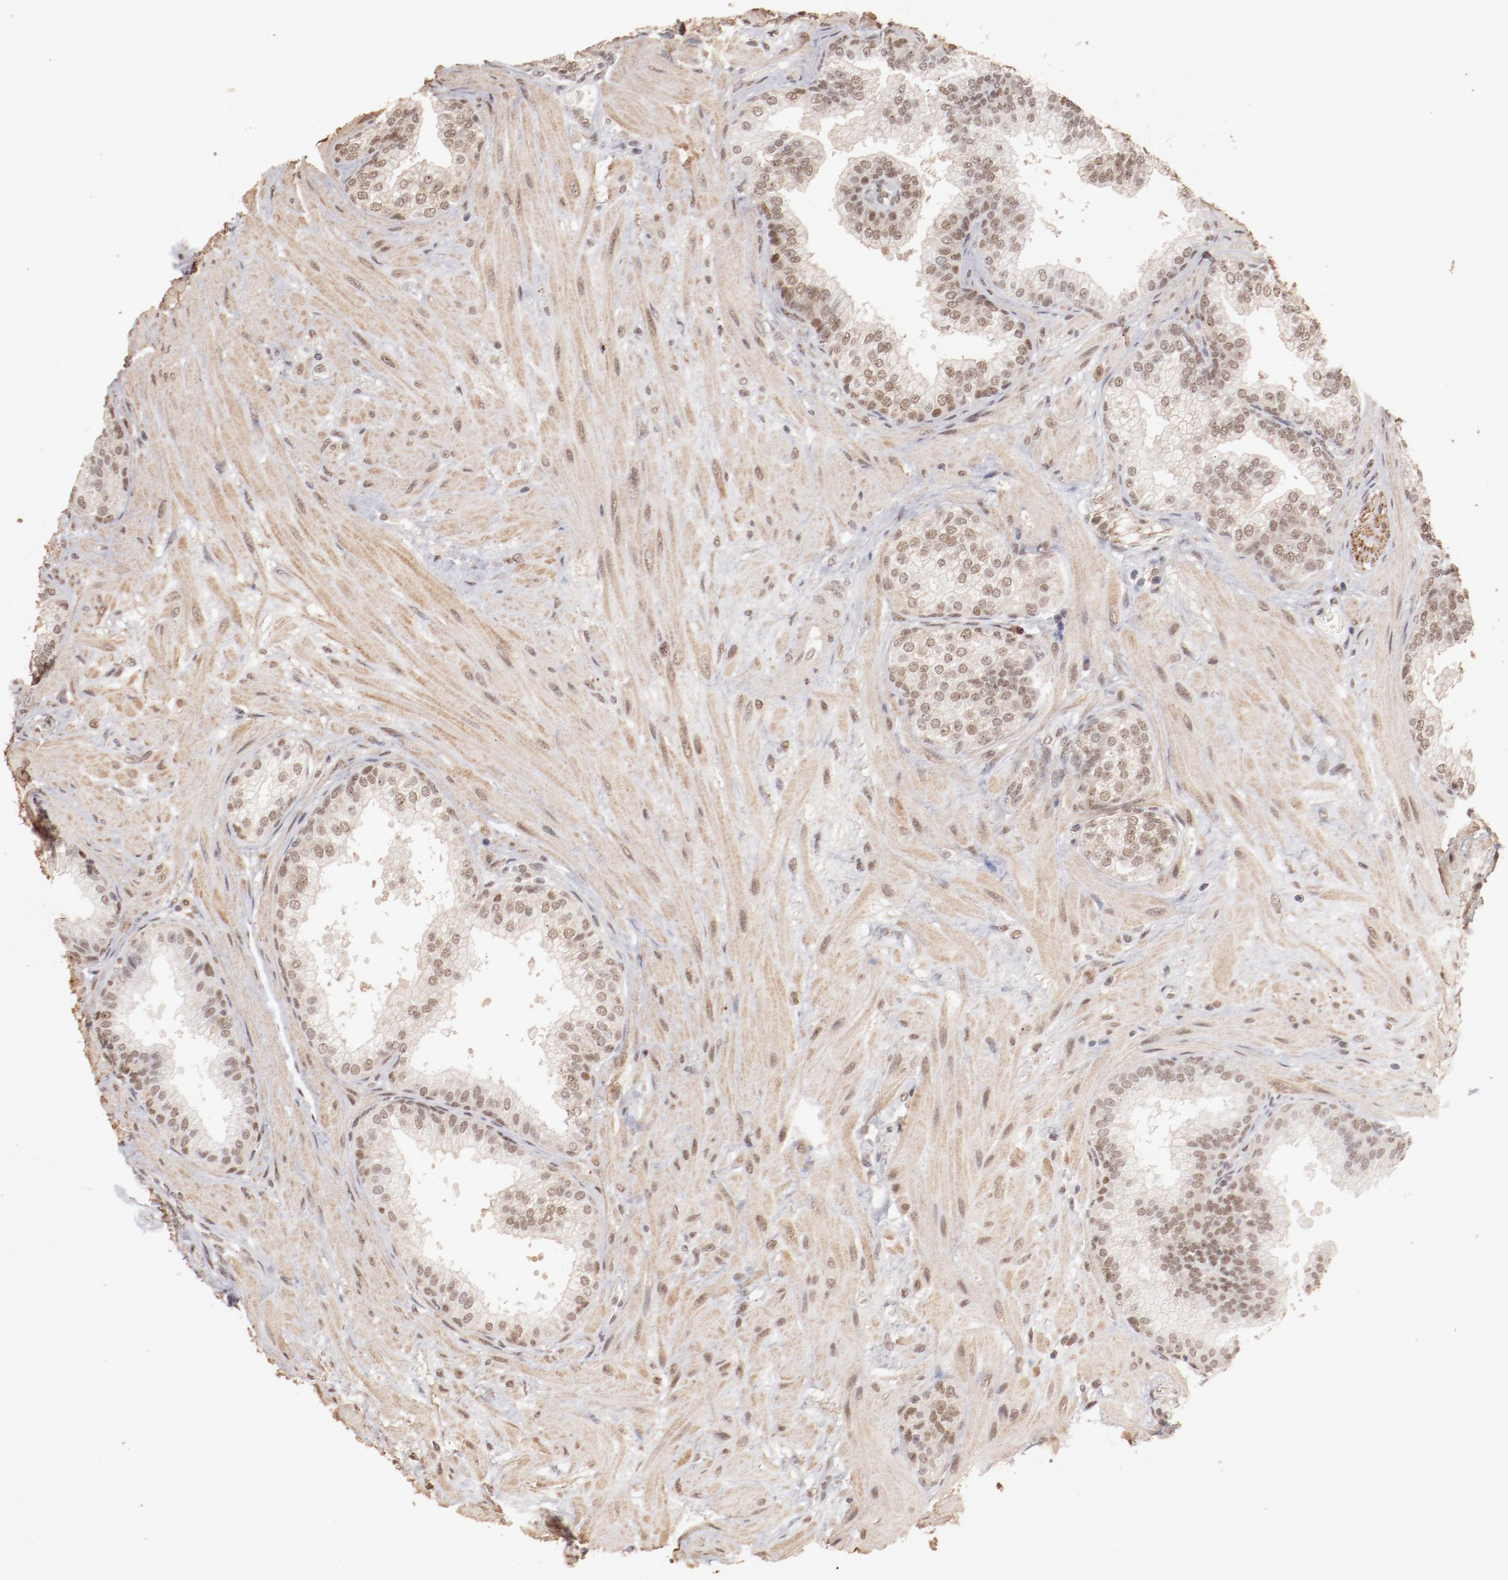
{"staining": {"intensity": "weak", "quantity": ">75%", "location": "cytoplasmic/membranous,nuclear"}, "tissue": "prostate", "cell_type": "Glandular cells", "image_type": "normal", "snomed": [{"axis": "morphology", "description": "Normal tissue, NOS"}, {"axis": "topography", "description": "Prostate"}], "caption": "The micrograph demonstrates immunohistochemical staining of unremarkable prostate. There is weak cytoplasmic/membranous,nuclear positivity is seen in about >75% of glandular cells.", "gene": "CLOCK", "patient": {"sex": "male", "age": 60}}